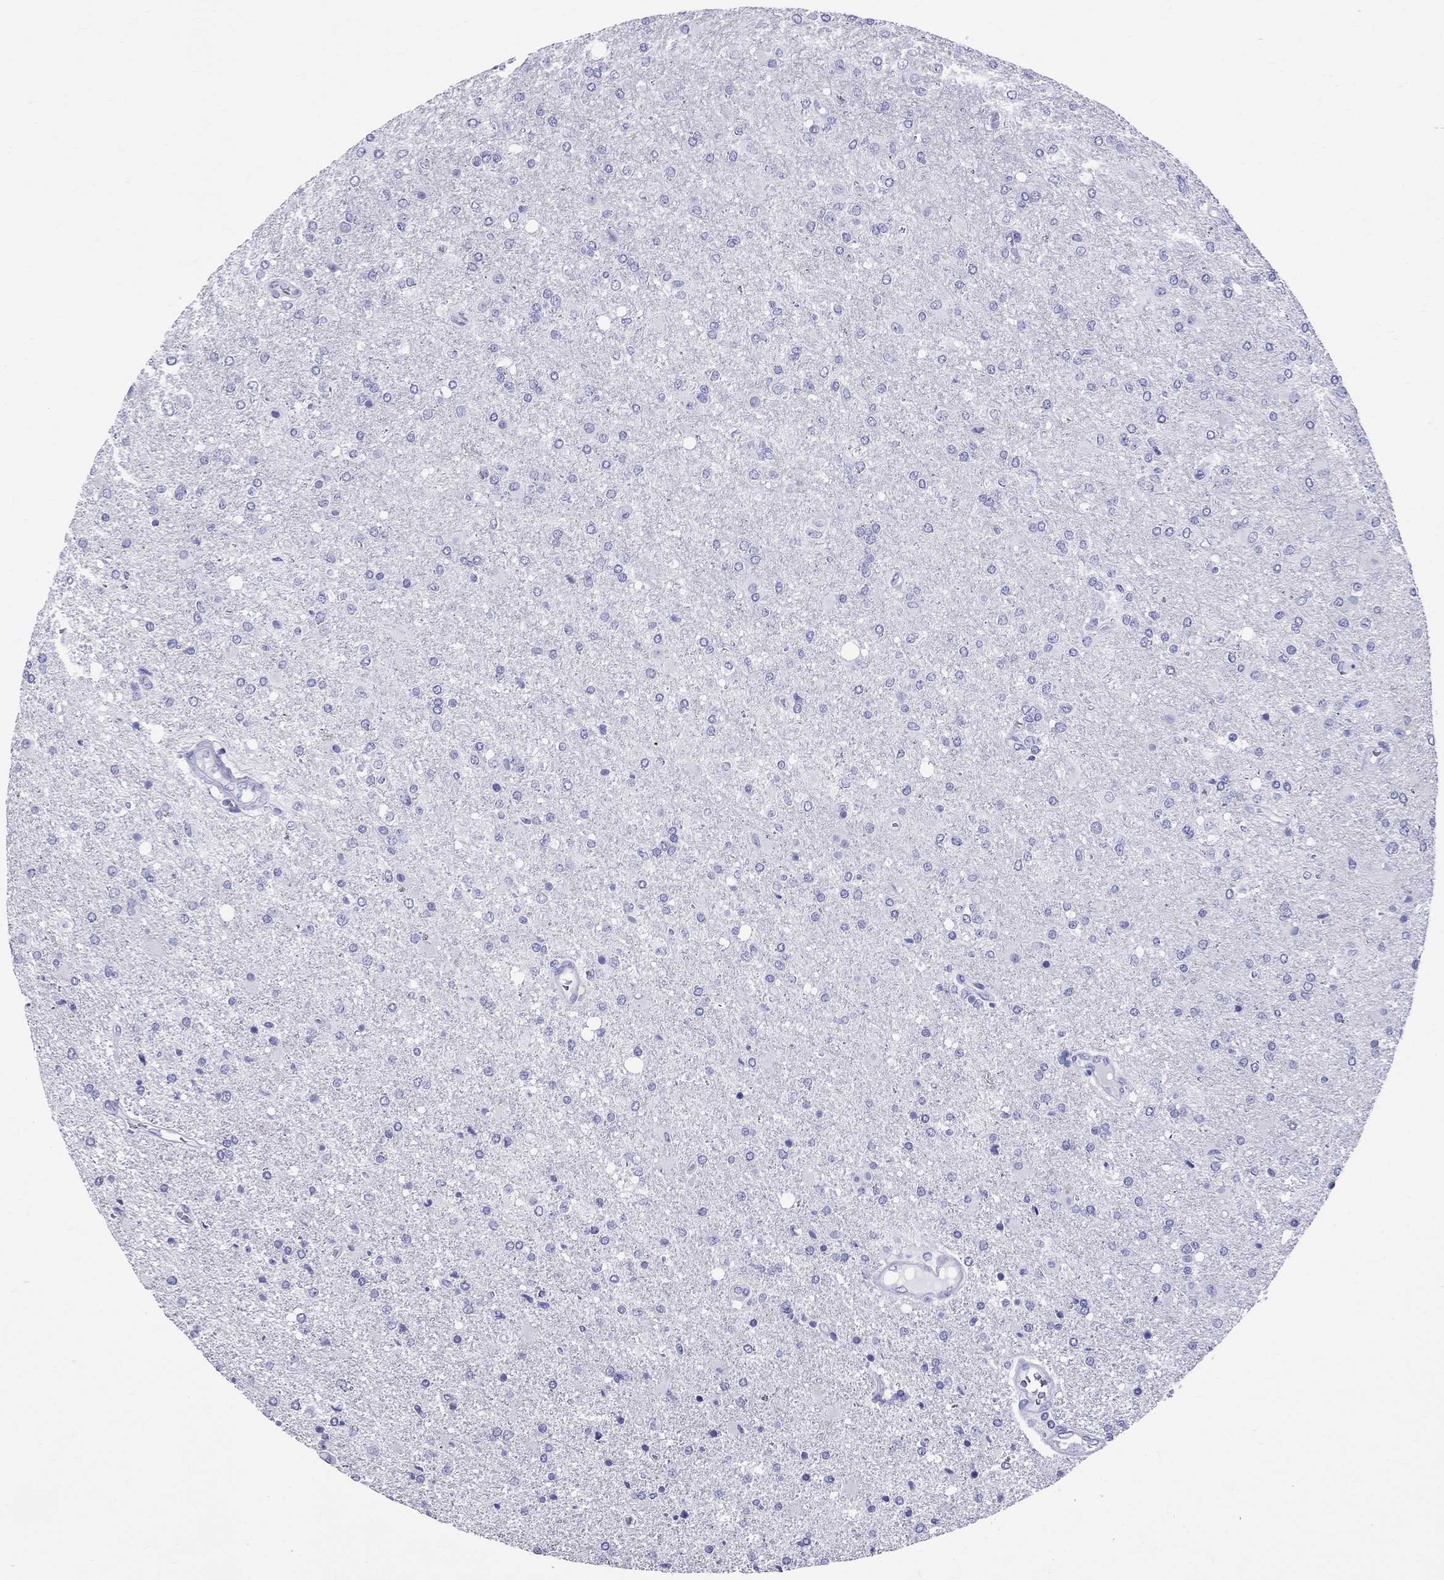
{"staining": {"intensity": "negative", "quantity": "none", "location": "none"}, "tissue": "glioma", "cell_type": "Tumor cells", "image_type": "cancer", "snomed": [{"axis": "morphology", "description": "Glioma, malignant, High grade"}, {"axis": "topography", "description": "Cerebral cortex"}], "caption": "Immunohistochemical staining of glioma exhibits no significant positivity in tumor cells.", "gene": "AVPR1B", "patient": {"sex": "male", "age": 70}}